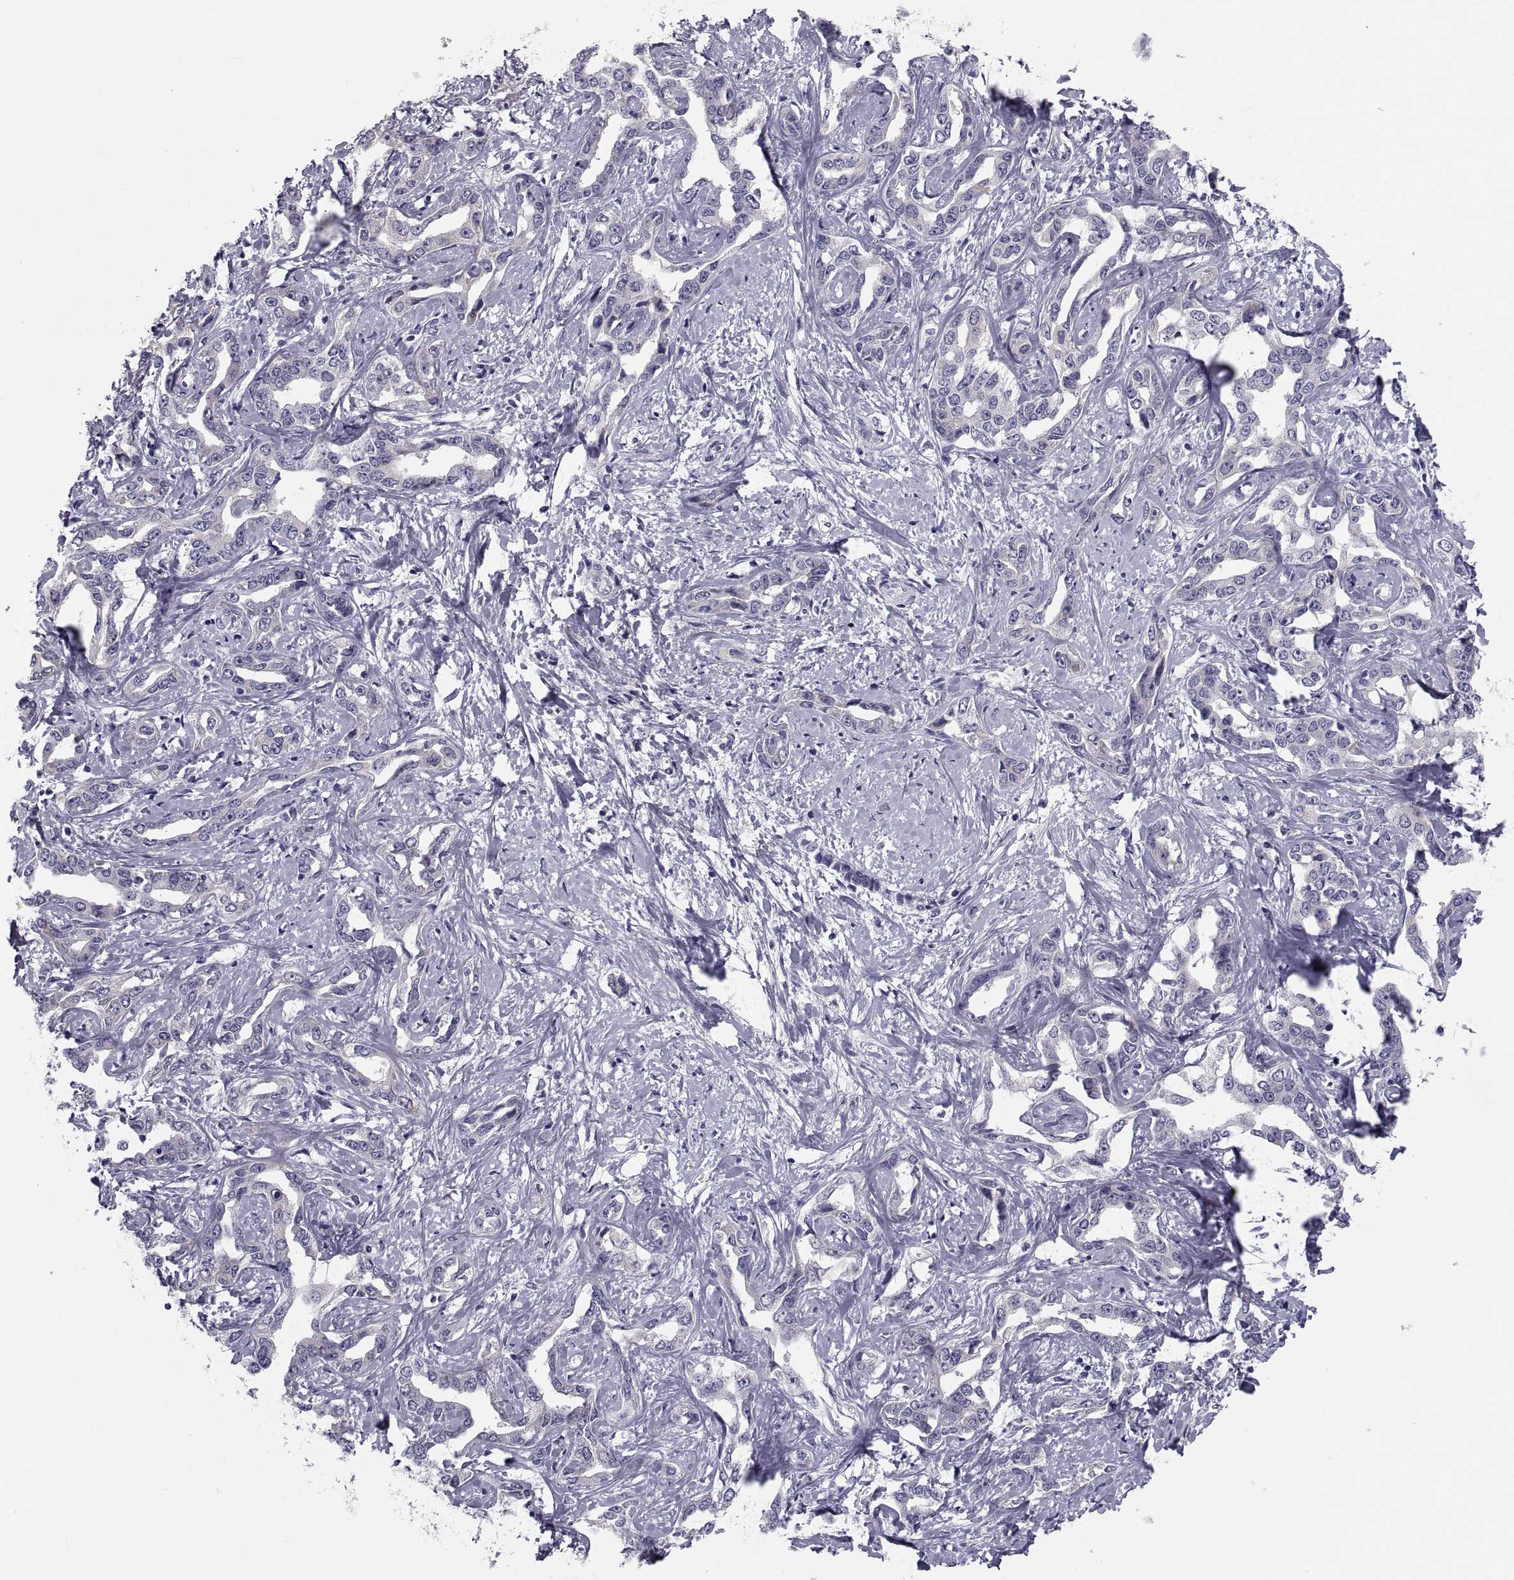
{"staining": {"intensity": "negative", "quantity": "none", "location": "none"}, "tissue": "liver cancer", "cell_type": "Tumor cells", "image_type": "cancer", "snomed": [{"axis": "morphology", "description": "Cholangiocarcinoma"}, {"axis": "topography", "description": "Liver"}], "caption": "The image exhibits no significant positivity in tumor cells of liver cancer (cholangiocarcinoma).", "gene": "PDZRN4", "patient": {"sex": "male", "age": 59}}